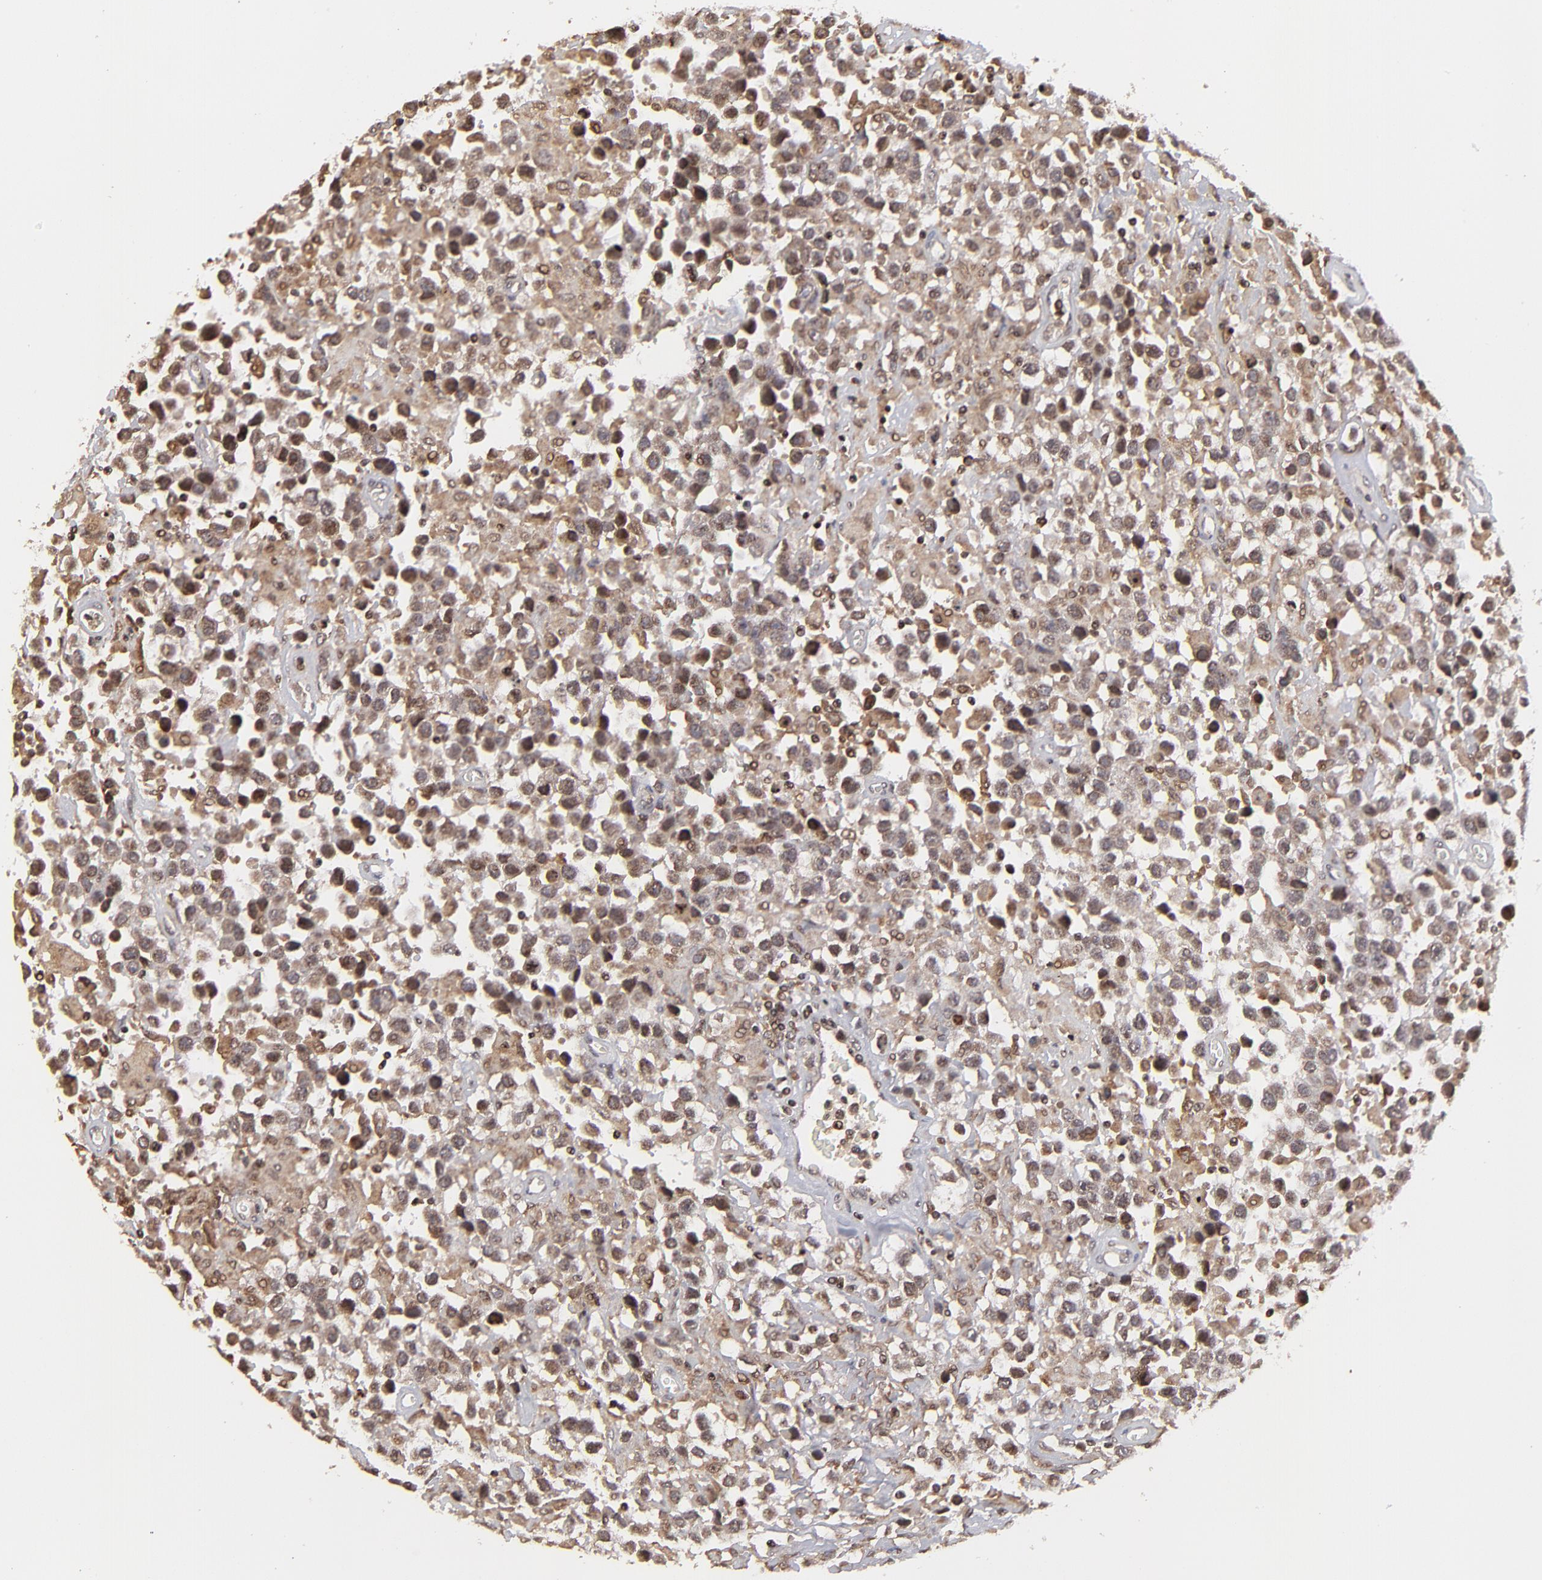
{"staining": {"intensity": "strong", "quantity": ">75%", "location": "cytoplasmic/membranous,nuclear"}, "tissue": "testis cancer", "cell_type": "Tumor cells", "image_type": "cancer", "snomed": [{"axis": "morphology", "description": "Seminoma, NOS"}, {"axis": "topography", "description": "Testis"}], "caption": "An immunohistochemistry photomicrograph of neoplastic tissue is shown. Protein staining in brown highlights strong cytoplasmic/membranous and nuclear positivity in testis cancer (seminoma) within tumor cells.", "gene": "RGS6", "patient": {"sex": "male", "age": 43}}